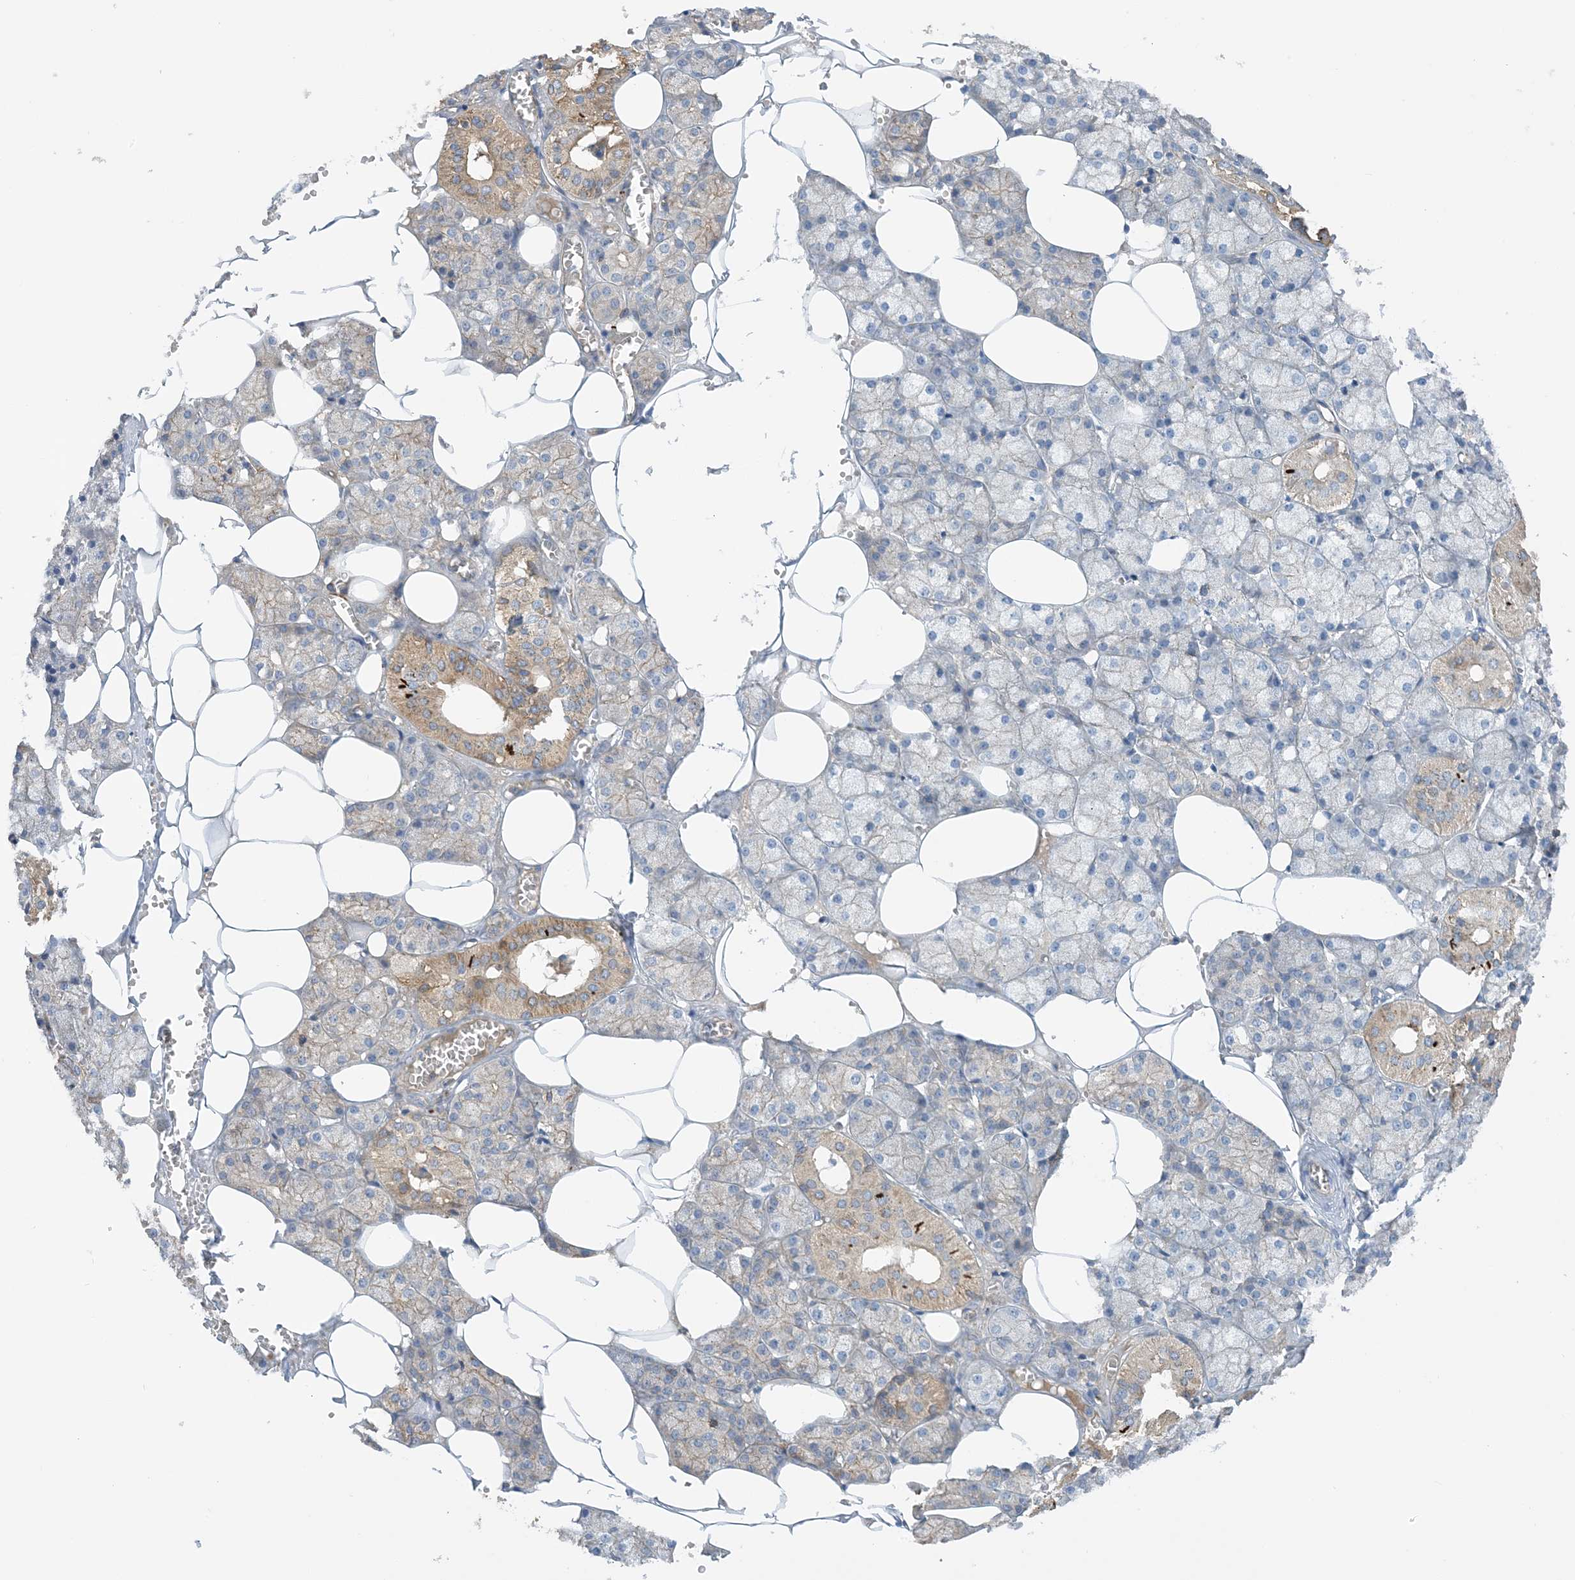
{"staining": {"intensity": "moderate", "quantity": "<25%", "location": "cytoplasmic/membranous"}, "tissue": "salivary gland", "cell_type": "Glandular cells", "image_type": "normal", "snomed": [{"axis": "morphology", "description": "Normal tissue, NOS"}, {"axis": "topography", "description": "Salivary gland"}], "caption": "Immunohistochemistry (IHC) photomicrograph of unremarkable salivary gland: human salivary gland stained using immunohistochemistry (IHC) demonstrates low levels of moderate protein expression localized specifically in the cytoplasmic/membranous of glandular cells, appearing as a cytoplasmic/membranous brown color.", "gene": "CALHM5", "patient": {"sex": "male", "age": 62}}